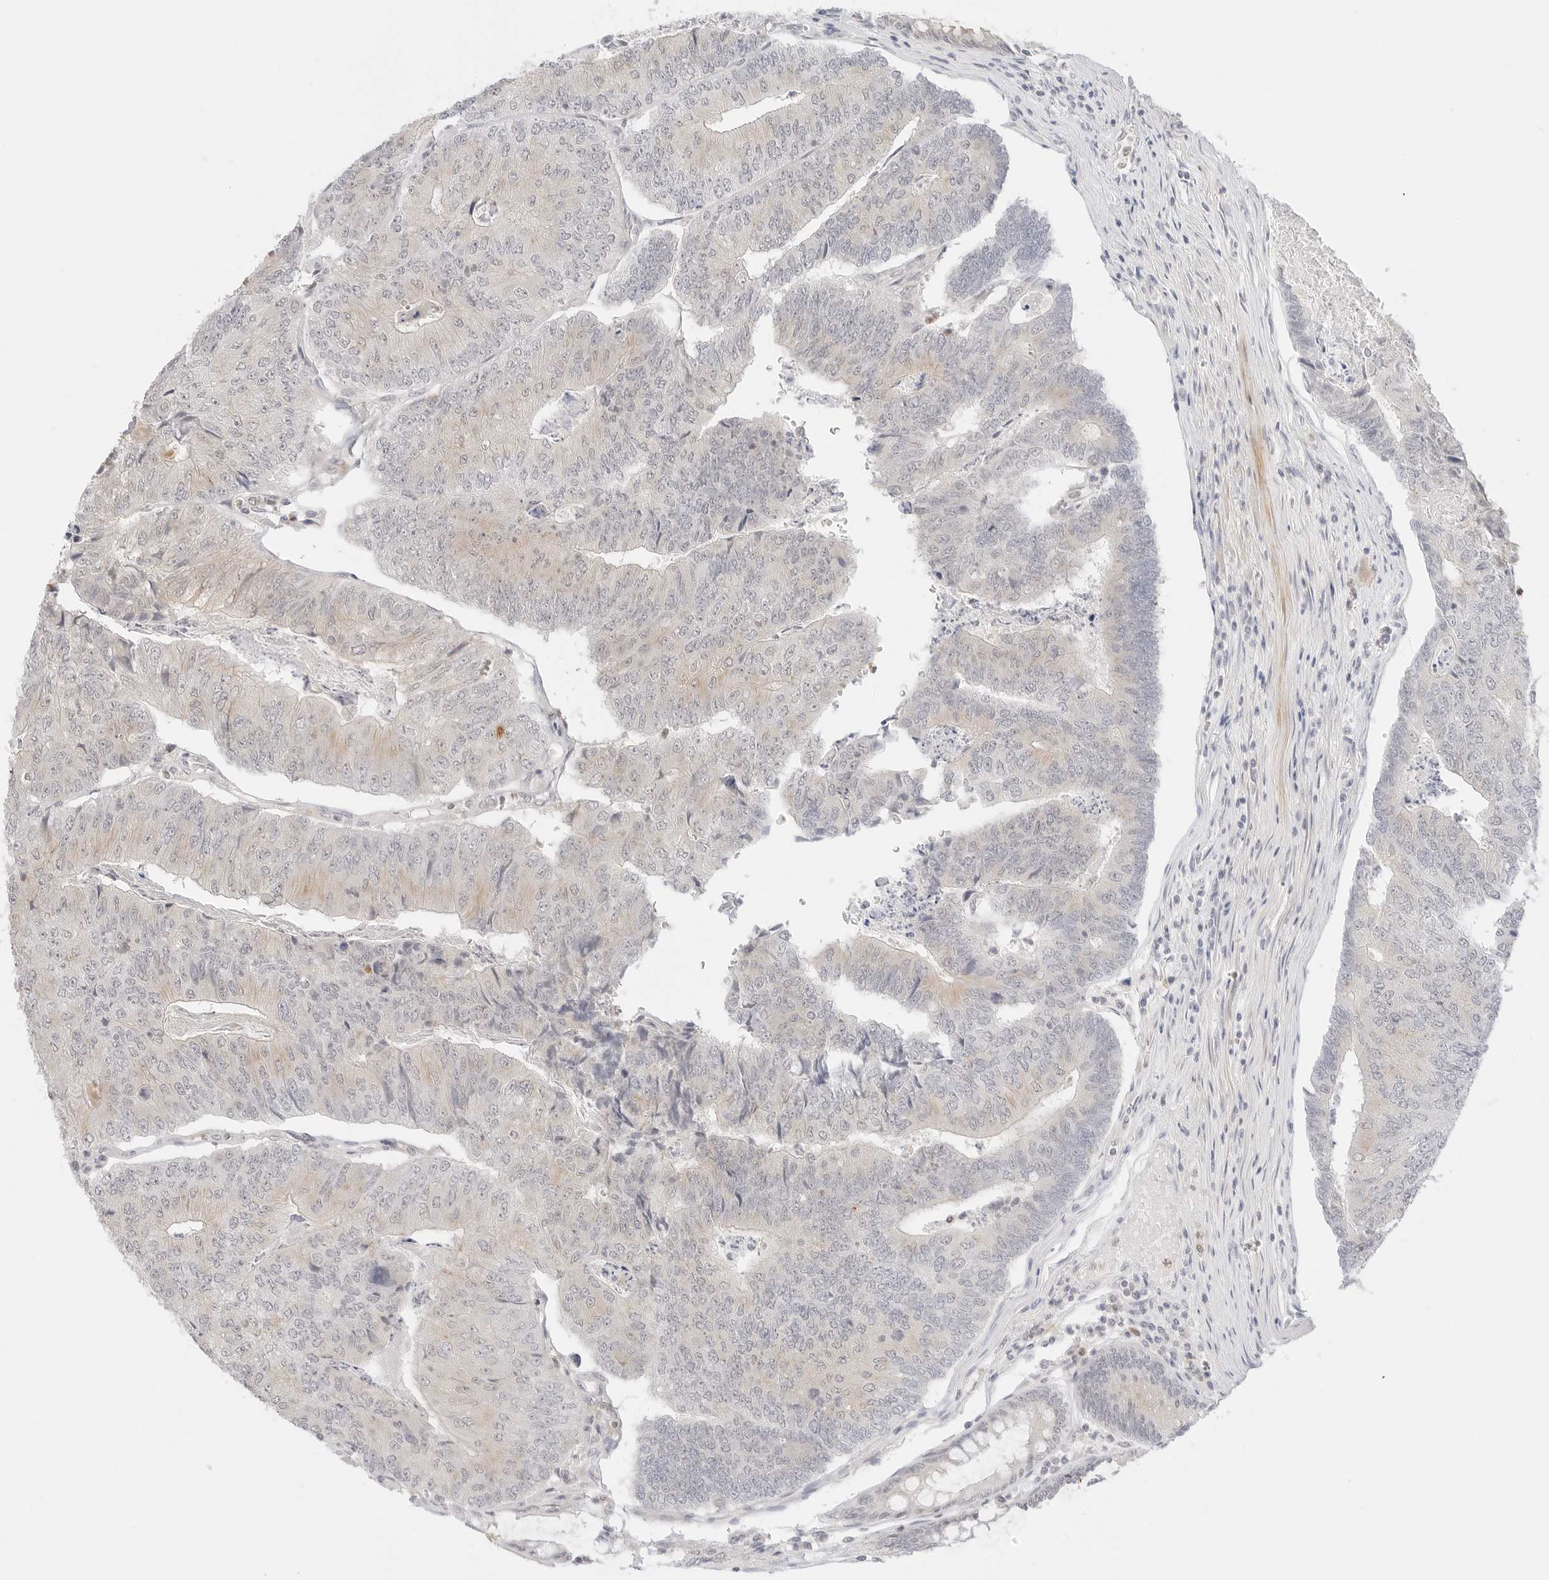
{"staining": {"intensity": "negative", "quantity": "none", "location": "none"}, "tissue": "colorectal cancer", "cell_type": "Tumor cells", "image_type": "cancer", "snomed": [{"axis": "morphology", "description": "Adenocarcinoma, NOS"}, {"axis": "topography", "description": "Colon"}], "caption": "Histopathology image shows no significant protein expression in tumor cells of colorectal cancer (adenocarcinoma). Brightfield microscopy of IHC stained with DAB (3,3'-diaminobenzidine) (brown) and hematoxylin (blue), captured at high magnification.", "gene": "GNAS", "patient": {"sex": "female", "age": 67}}